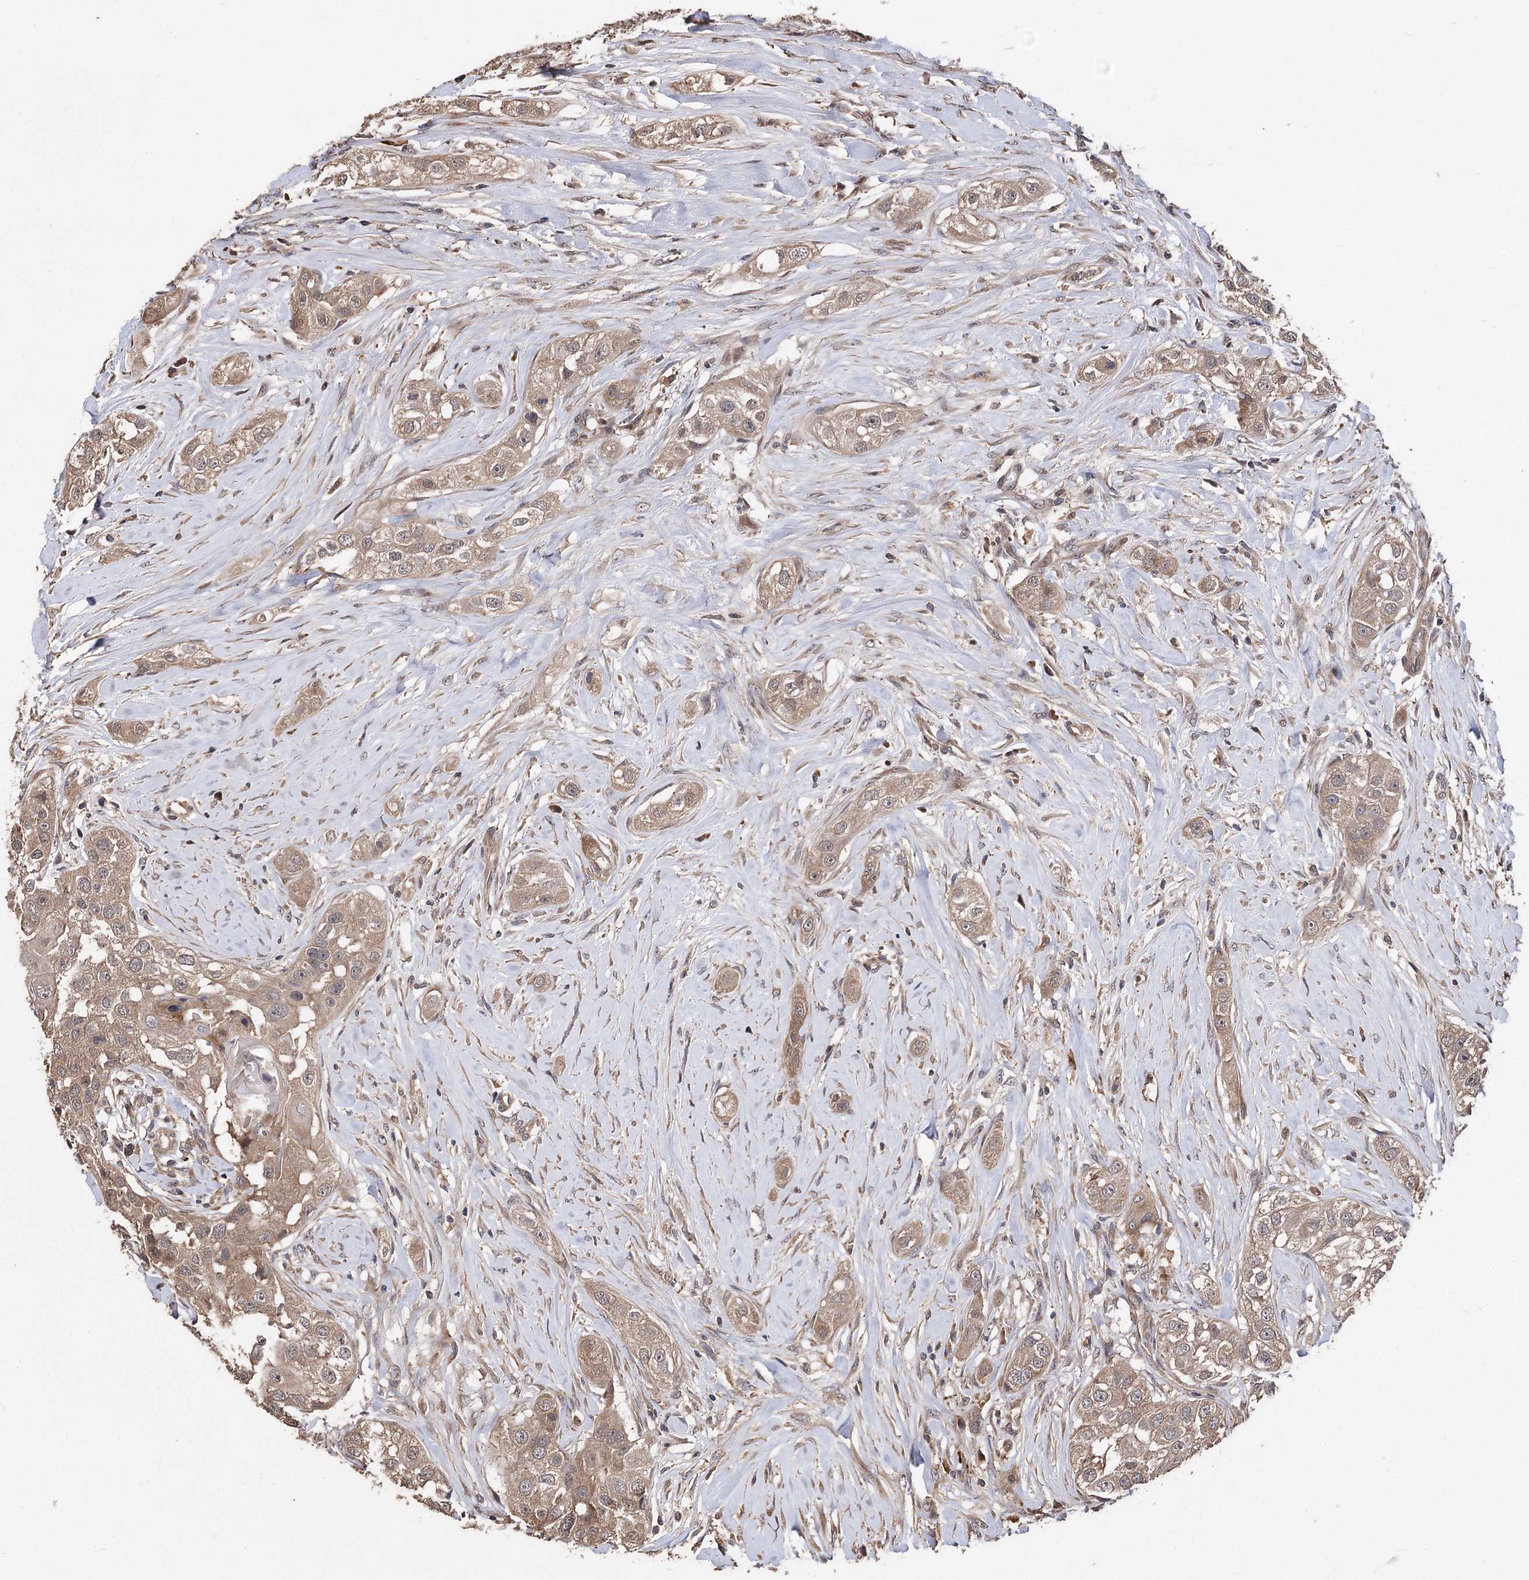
{"staining": {"intensity": "weak", "quantity": ">75%", "location": "cytoplasmic/membranous"}, "tissue": "head and neck cancer", "cell_type": "Tumor cells", "image_type": "cancer", "snomed": [{"axis": "morphology", "description": "Normal tissue, NOS"}, {"axis": "morphology", "description": "Squamous cell carcinoma, NOS"}, {"axis": "topography", "description": "Skeletal muscle"}, {"axis": "topography", "description": "Head-Neck"}], "caption": "A high-resolution image shows immunohistochemistry (IHC) staining of squamous cell carcinoma (head and neck), which exhibits weak cytoplasmic/membranous staining in approximately >75% of tumor cells.", "gene": "RASSF3", "patient": {"sex": "male", "age": 51}}